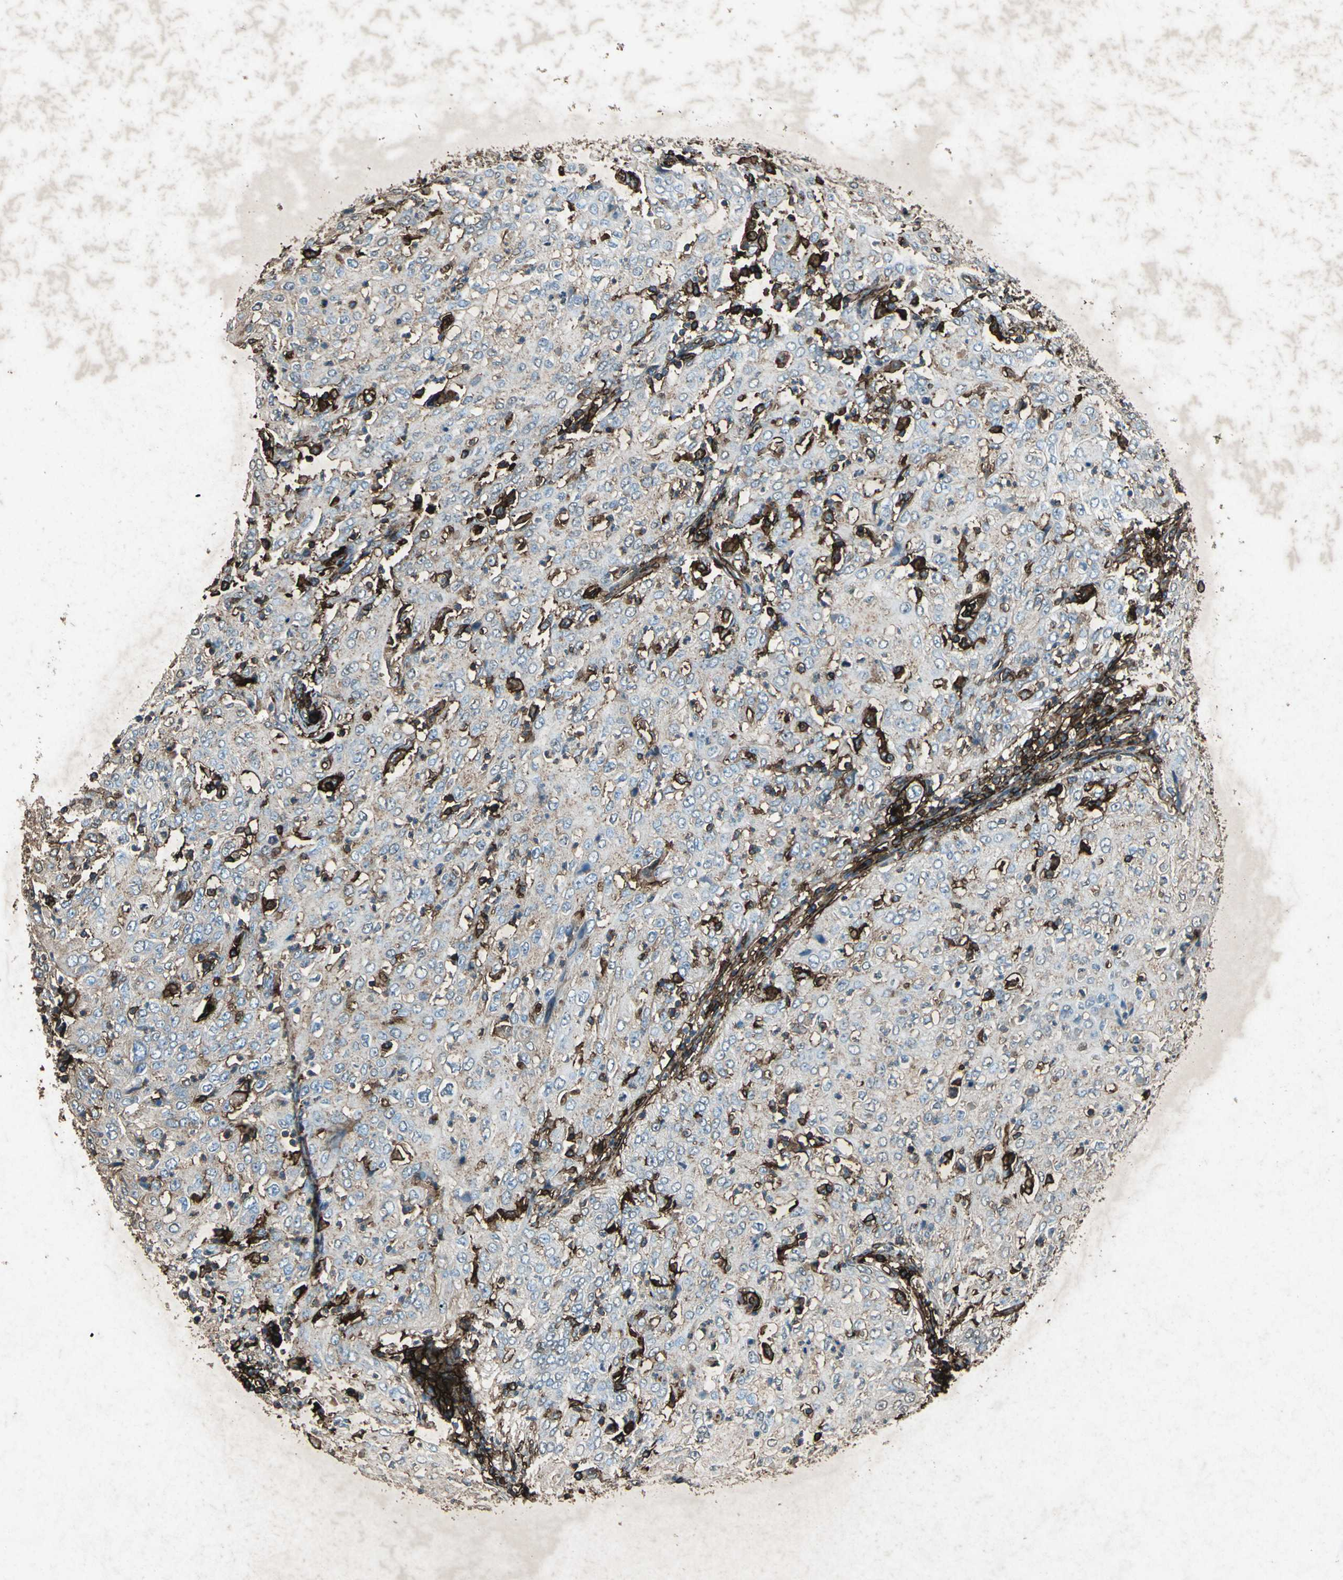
{"staining": {"intensity": "weak", "quantity": "25%-75%", "location": "cytoplasmic/membranous"}, "tissue": "cervical cancer", "cell_type": "Tumor cells", "image_type": "cancer", "snomed": [{"axis": "morphology", "description": "Squamous cell carcinoma, NOS"}, {"axis": "topography", "description": "Cervix"}], "caption": "Squamous cell carcinoma (cervical) stained with immunohistochemistry reveals weak cytoplasmic/membranous expression in approximately 25%-75% of tumor cells.", "gene": "CCR6", "patient": {"sex": "female", "age": 39}}